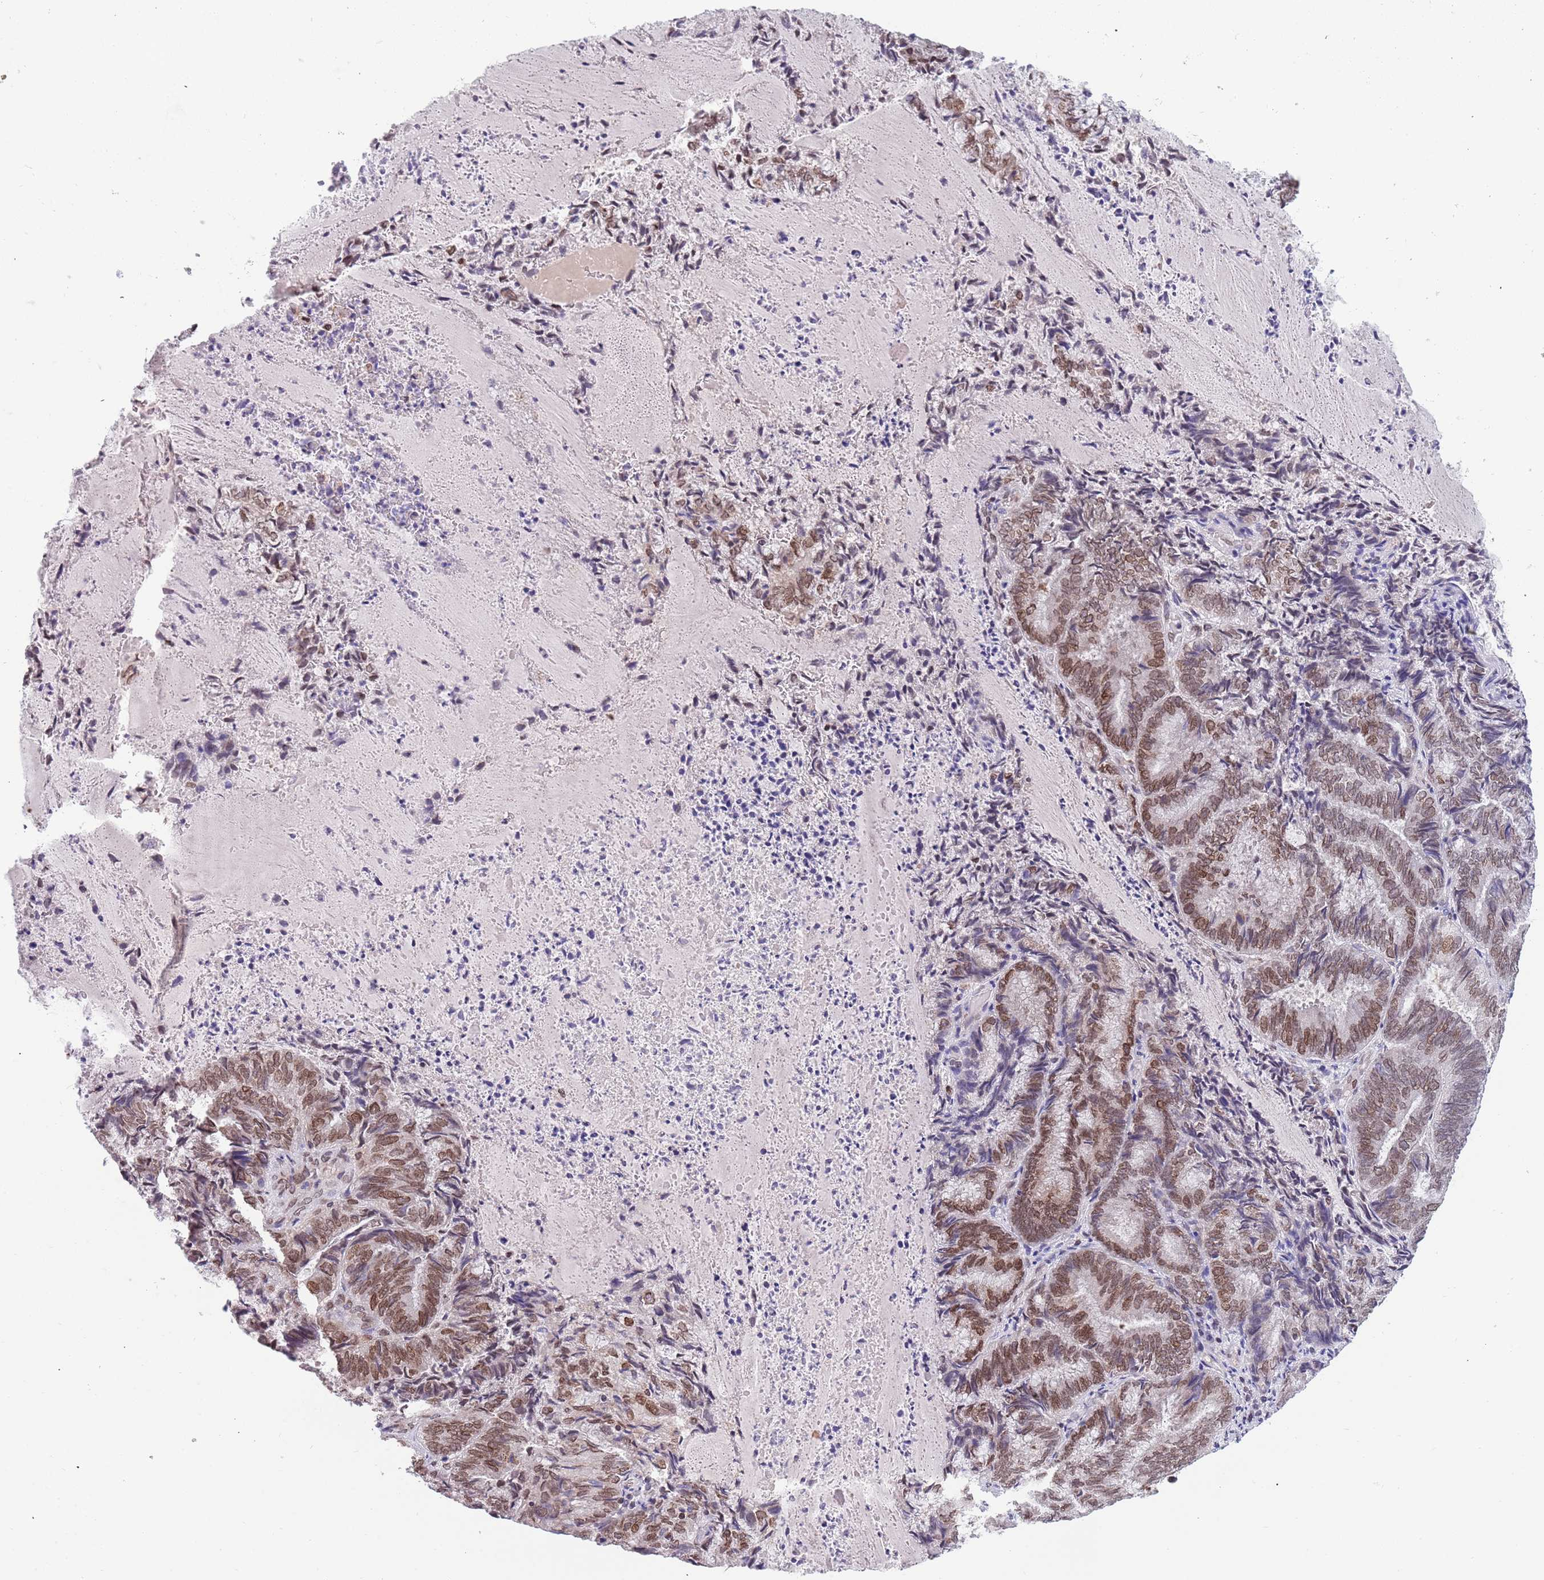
{"staining": {"intensity": "moderate", "quantity": ">75%", "location": "cytoplasmic/membranous,nuclear"}, "tissue": "endometrial cancer", "cell_type": "Tumor cells", "image_type": "cancer", "snomed": [{"axis": "morphology", "description": "Adenocarcinoma, NOS"}, {"axis": "topography", "description": "Endometrium"}], "caption": "A brown stain labels moderate cytoplasmic/membranous and nuclear expression of a protein in human adenocarcinoma (endometrial) tumor cells.", "gene": "KLHDC2", "patient": {"sex": "female", "age": 80}}